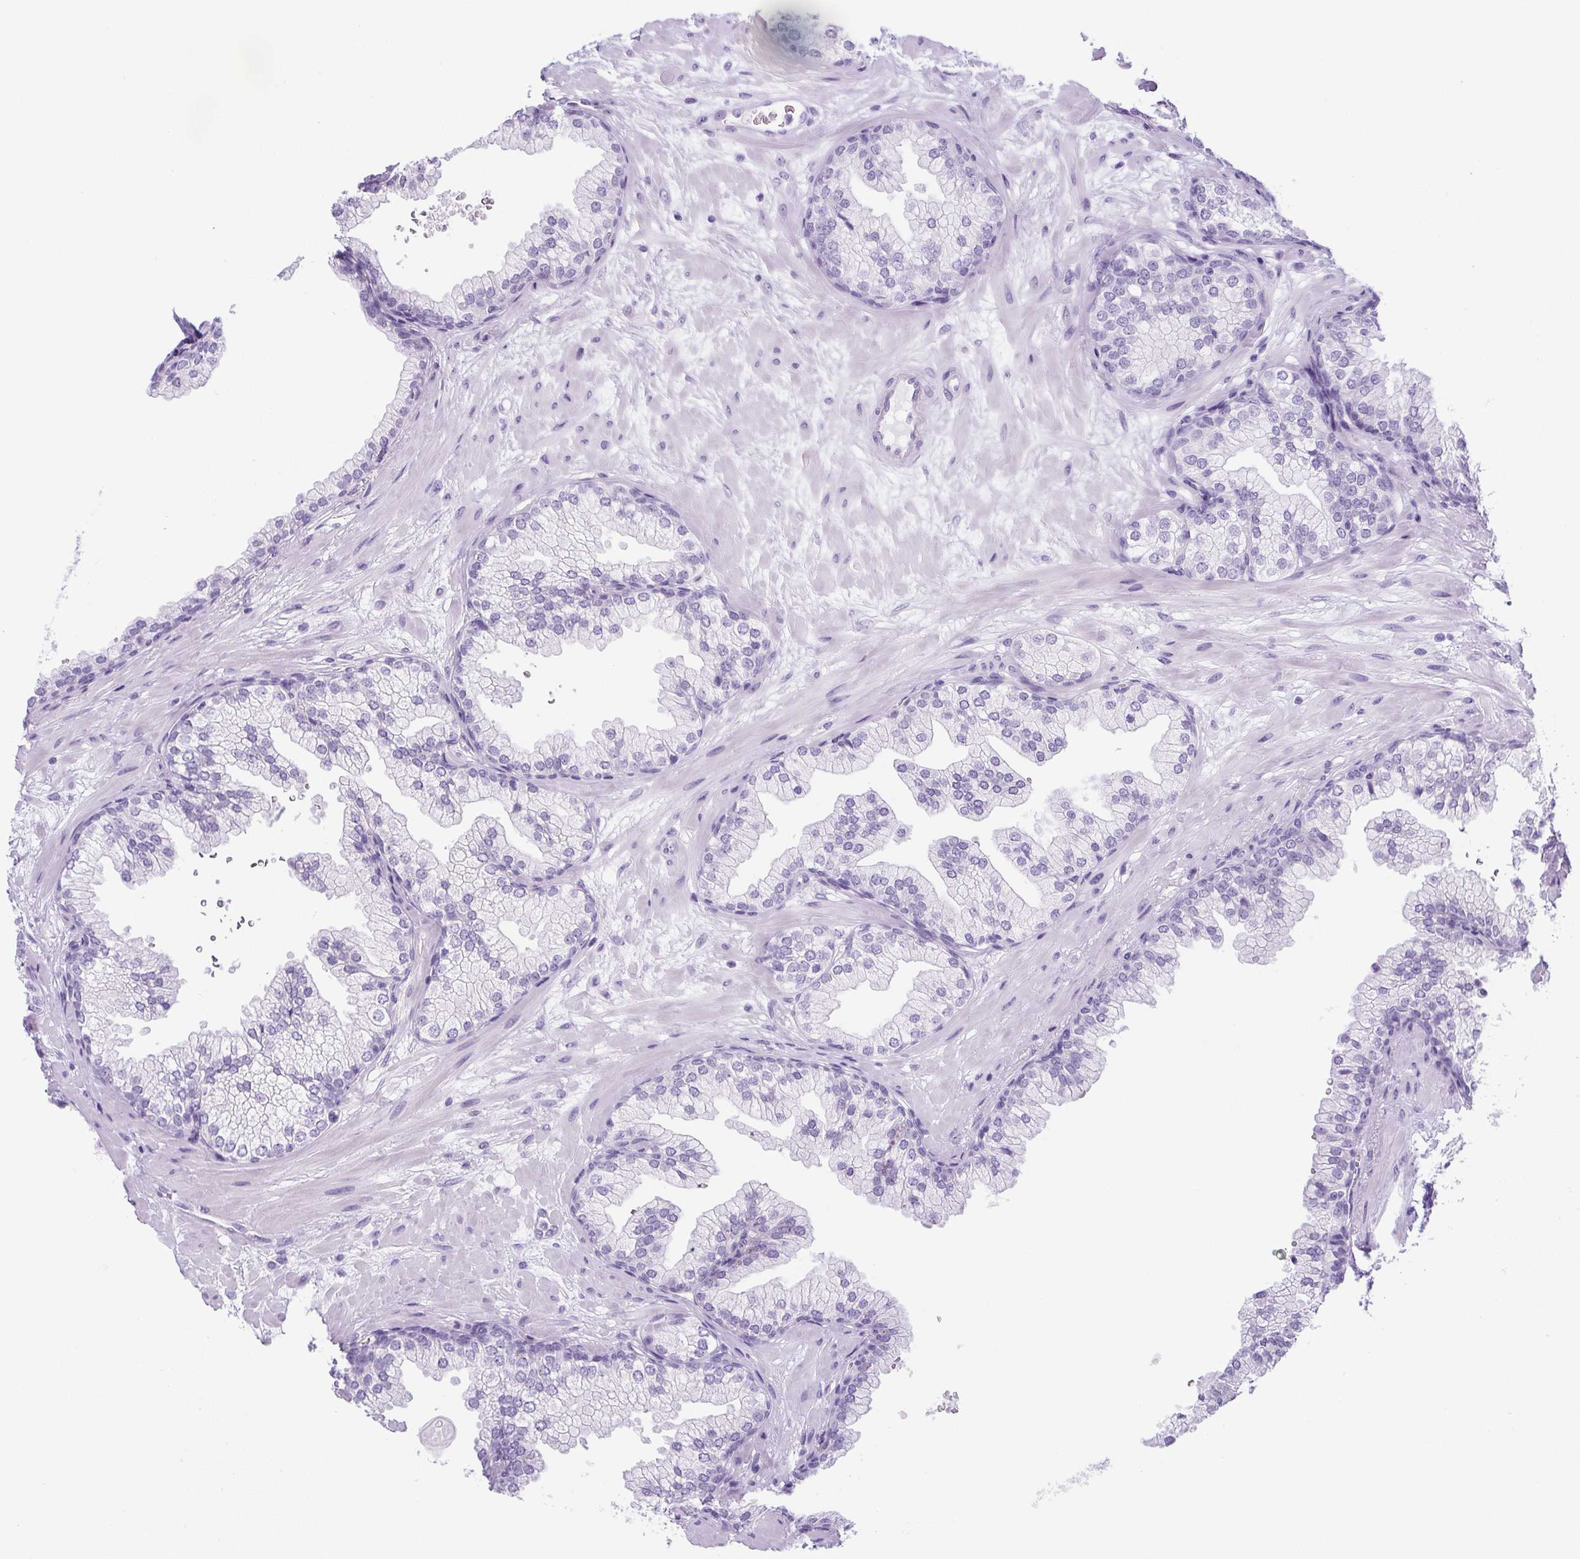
{"staining": {"intensity": "negative", "quantity": "none", "location": "none"}, "tissue": "prostate", "cell_type": "Glandular cells", "image_type": "normal", "snomed": [{"axis": "morphology", "description": "Normal tissue, NOS"}, {"axis": "topography", "description": "Prostate"}, {"axis": "topography", "description": "Peripheral nerve tissue"}], "caption": "Image shows no protein staining in glandular cells of benign prostate.", "gene": "UBL3", "patient": {"sex": "male", "age": 61}}